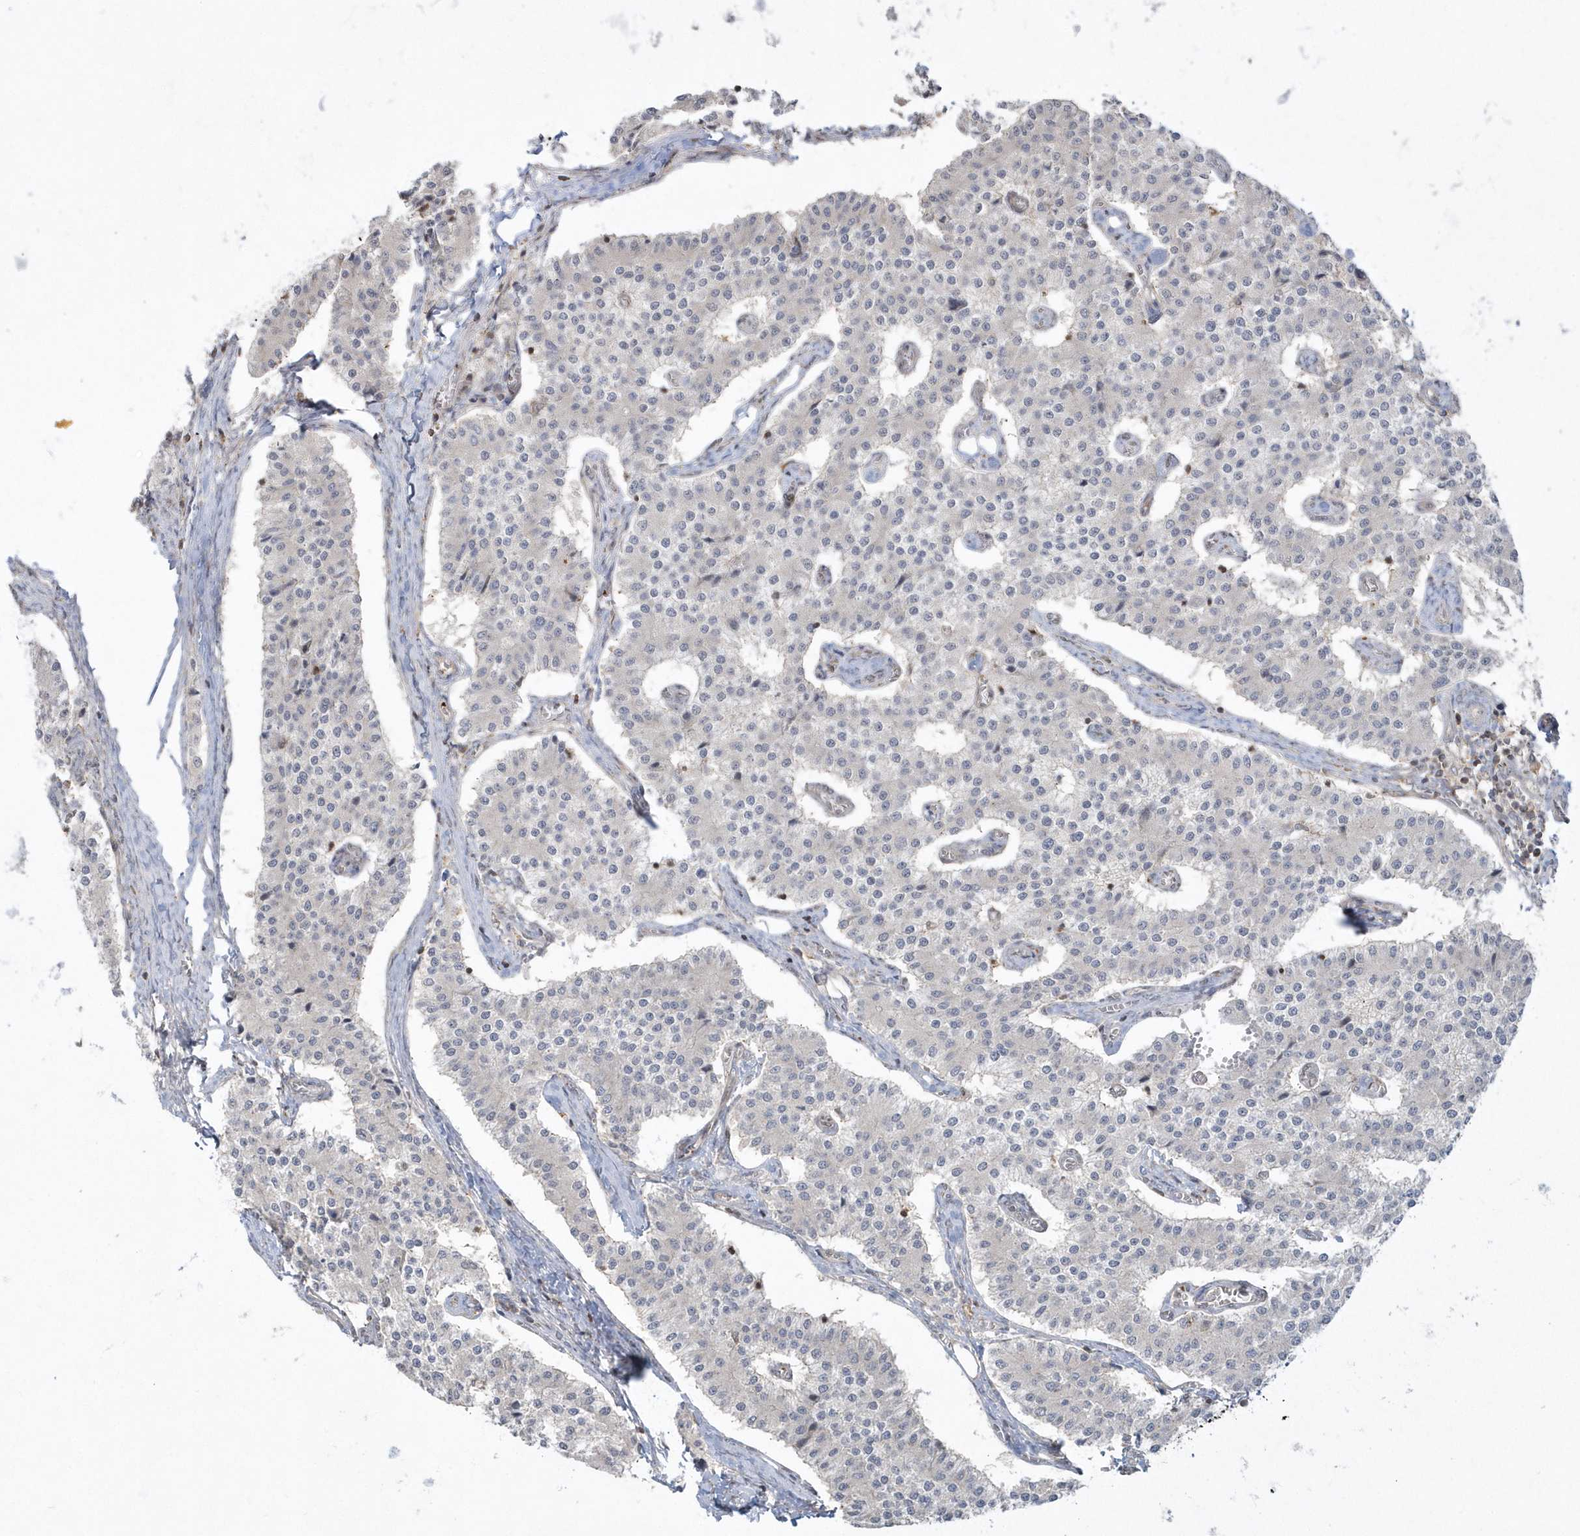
{"staining": {"intensity": "negative", "quantity": "none", "location": "none"}, "tissue": "carcinoid", "cell_type": "Tumor cells", "image_type": "cancer", "snomed": [{"axis": "morphology", "description": "Carcinoid, malignant, NOS"}, {"axis": "topography", "description": "Colon"}], "caption": "This image is of malignant carcinoid stained with immunohistochemistry (IHC) to label a protein in brown with the nuclei are counter-stained blue. There is no staining in tumor cells.", "gene": "BSN", "patient": {"sex": "female", "age": 52}}